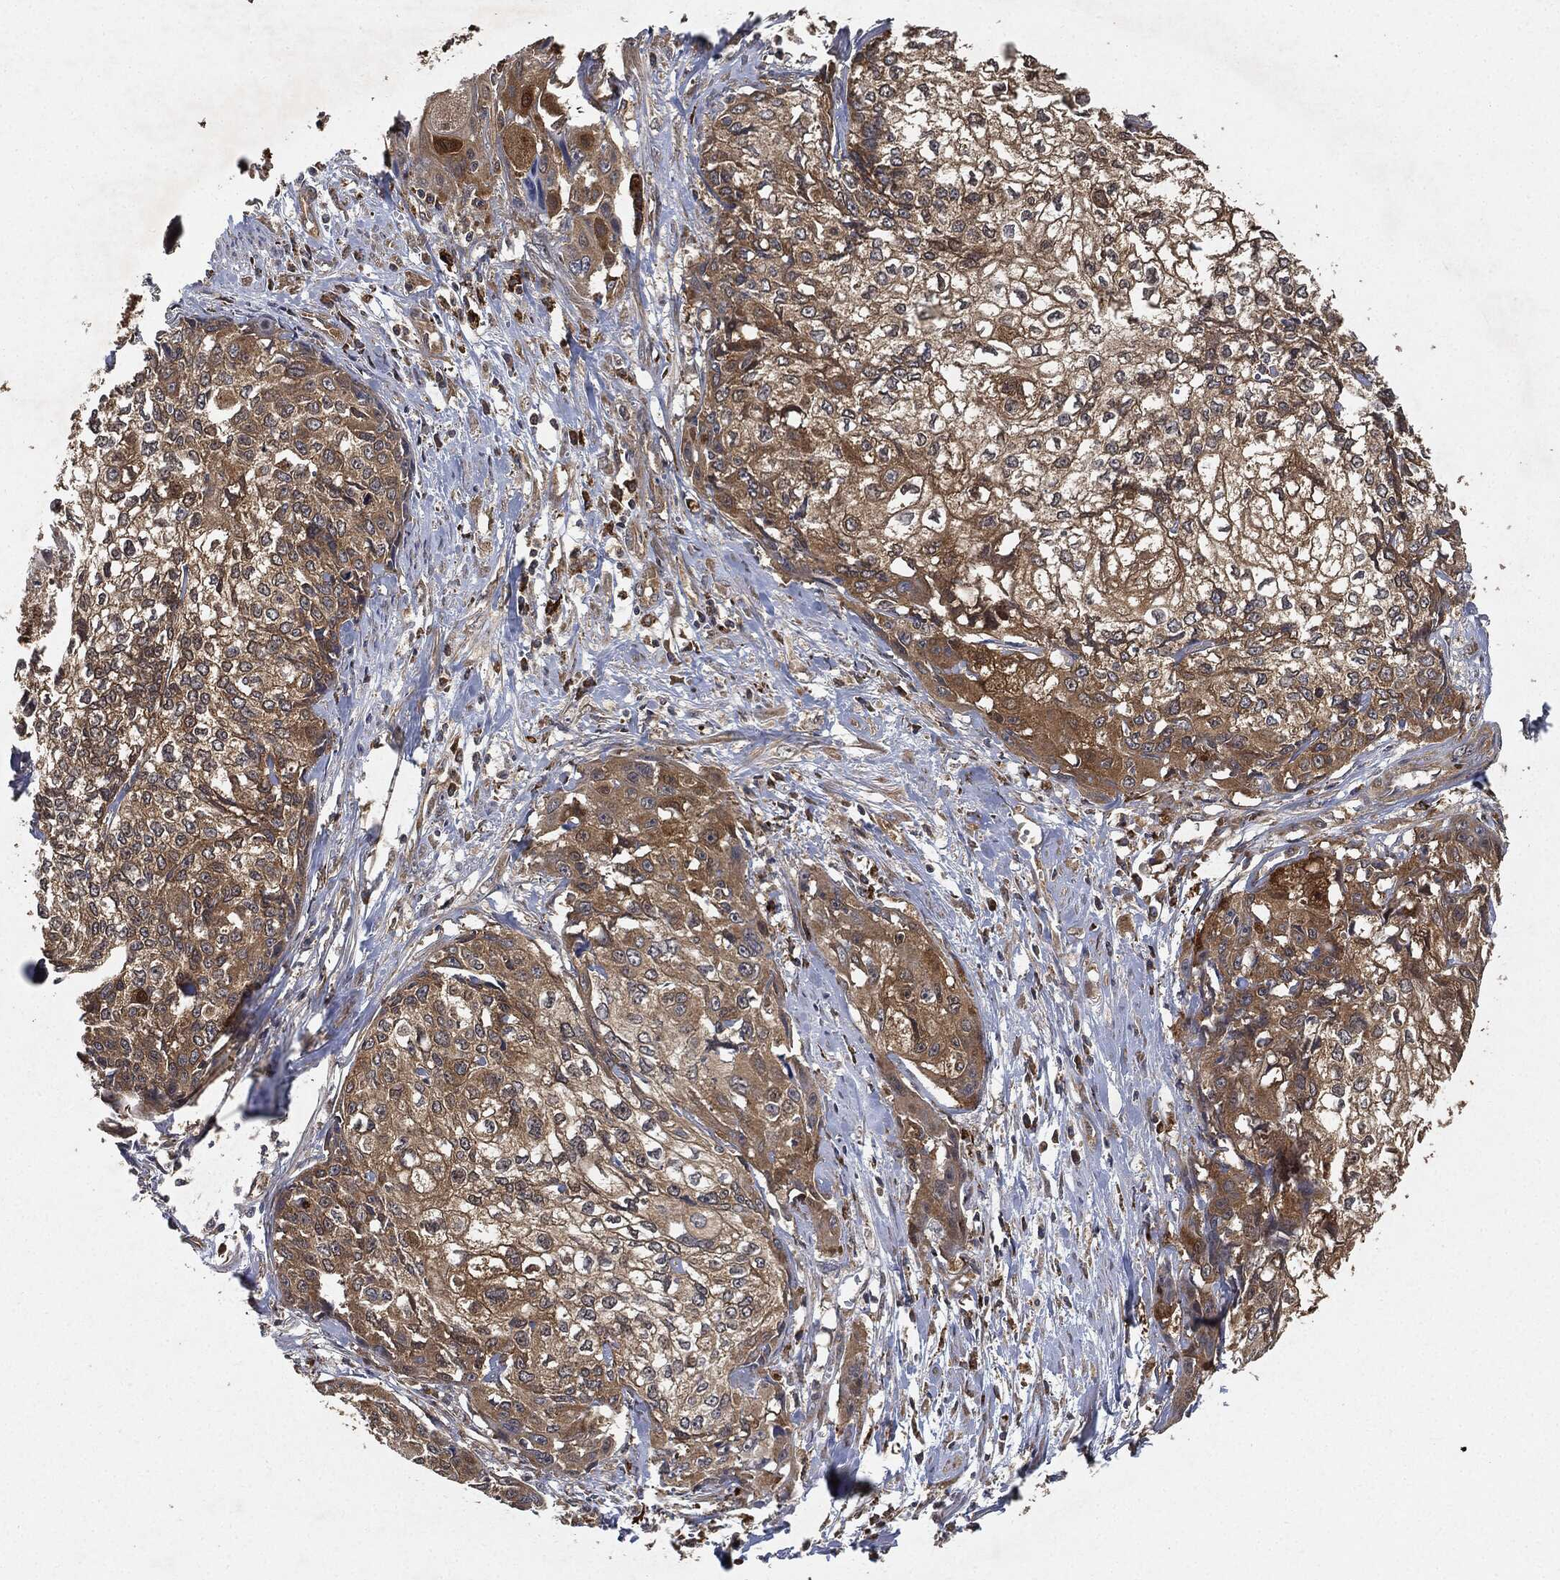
{"staining": {"intensity": "moderate", "quantity": "25%-75%", "location": "cytoplasmic/membranous"}, "tissue": "cervical cancer", "cell_type": "Tumor cells", "image_type": "cancer", "snomed": [{"axis": "morphology", "description": "Squamous cell carcinoma, NOS"}, {"axis": "topography", "description": "Cervix"}], "caption": "A medium amount of moderate cytoplasmic/membranous staining is identified in approximately 25%-75% of tumor cells in cervical cancer tissue.", "gene": "BRAF", "patient": {"sex": "female", "age": 58}}